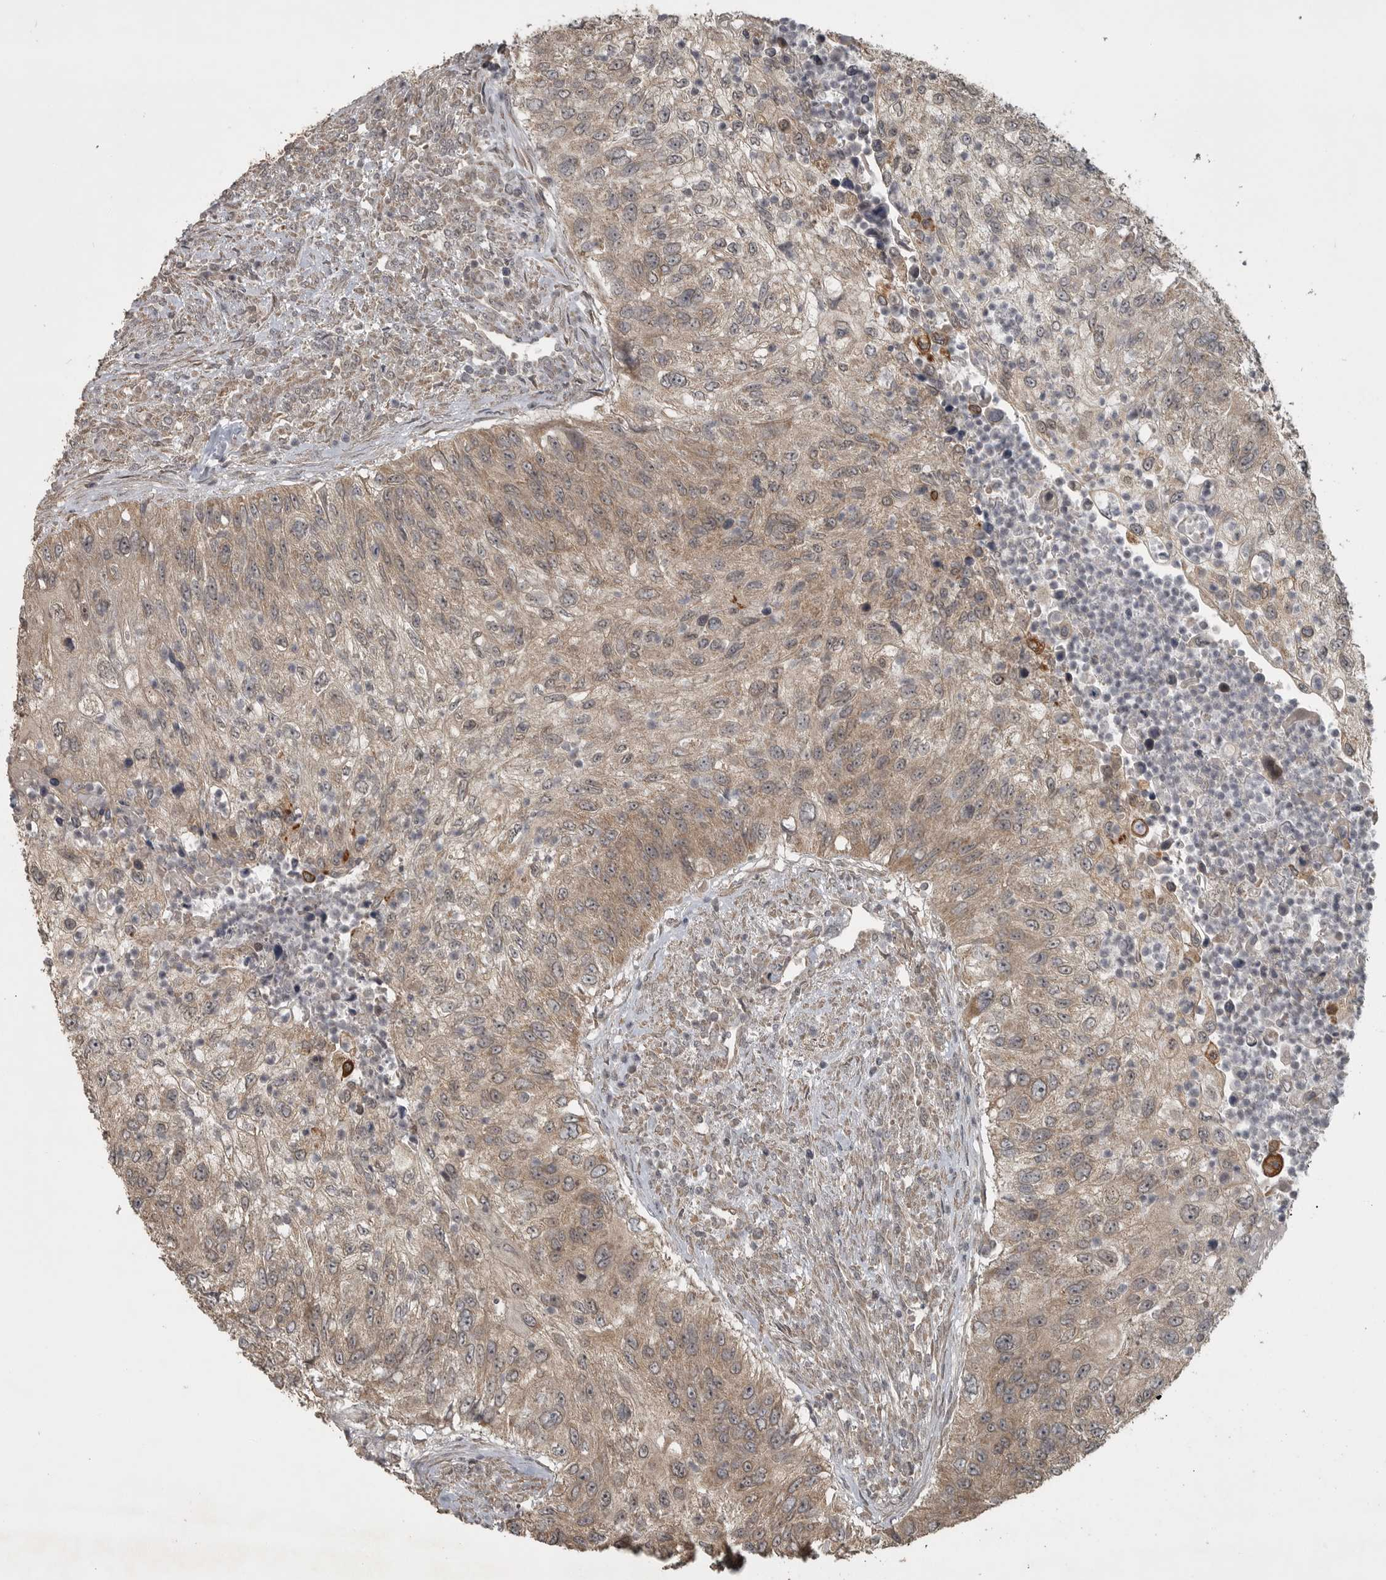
{"staining": {"intensity": "weak", "quantity": ">75%", "location": "cytoplasmic/membranous"}, "tissue": "urothelial cancer", "cell_type": "Tumor cells", "image_type": "cancer", "snomed": [{"axis": "morphology", "description": "Urothelial carcinoma, High grade"}, {"axis": "topography", "description": "Urinary bladder"}], "caption": "A histopathology image of human urothelial carcinoma (high-grade) stained for a protein displays weak cytoplasmic/membranous brown staining in tumor cells.", "gene": "LLGL1", "patient": {"sex": "female", "age": 60}}